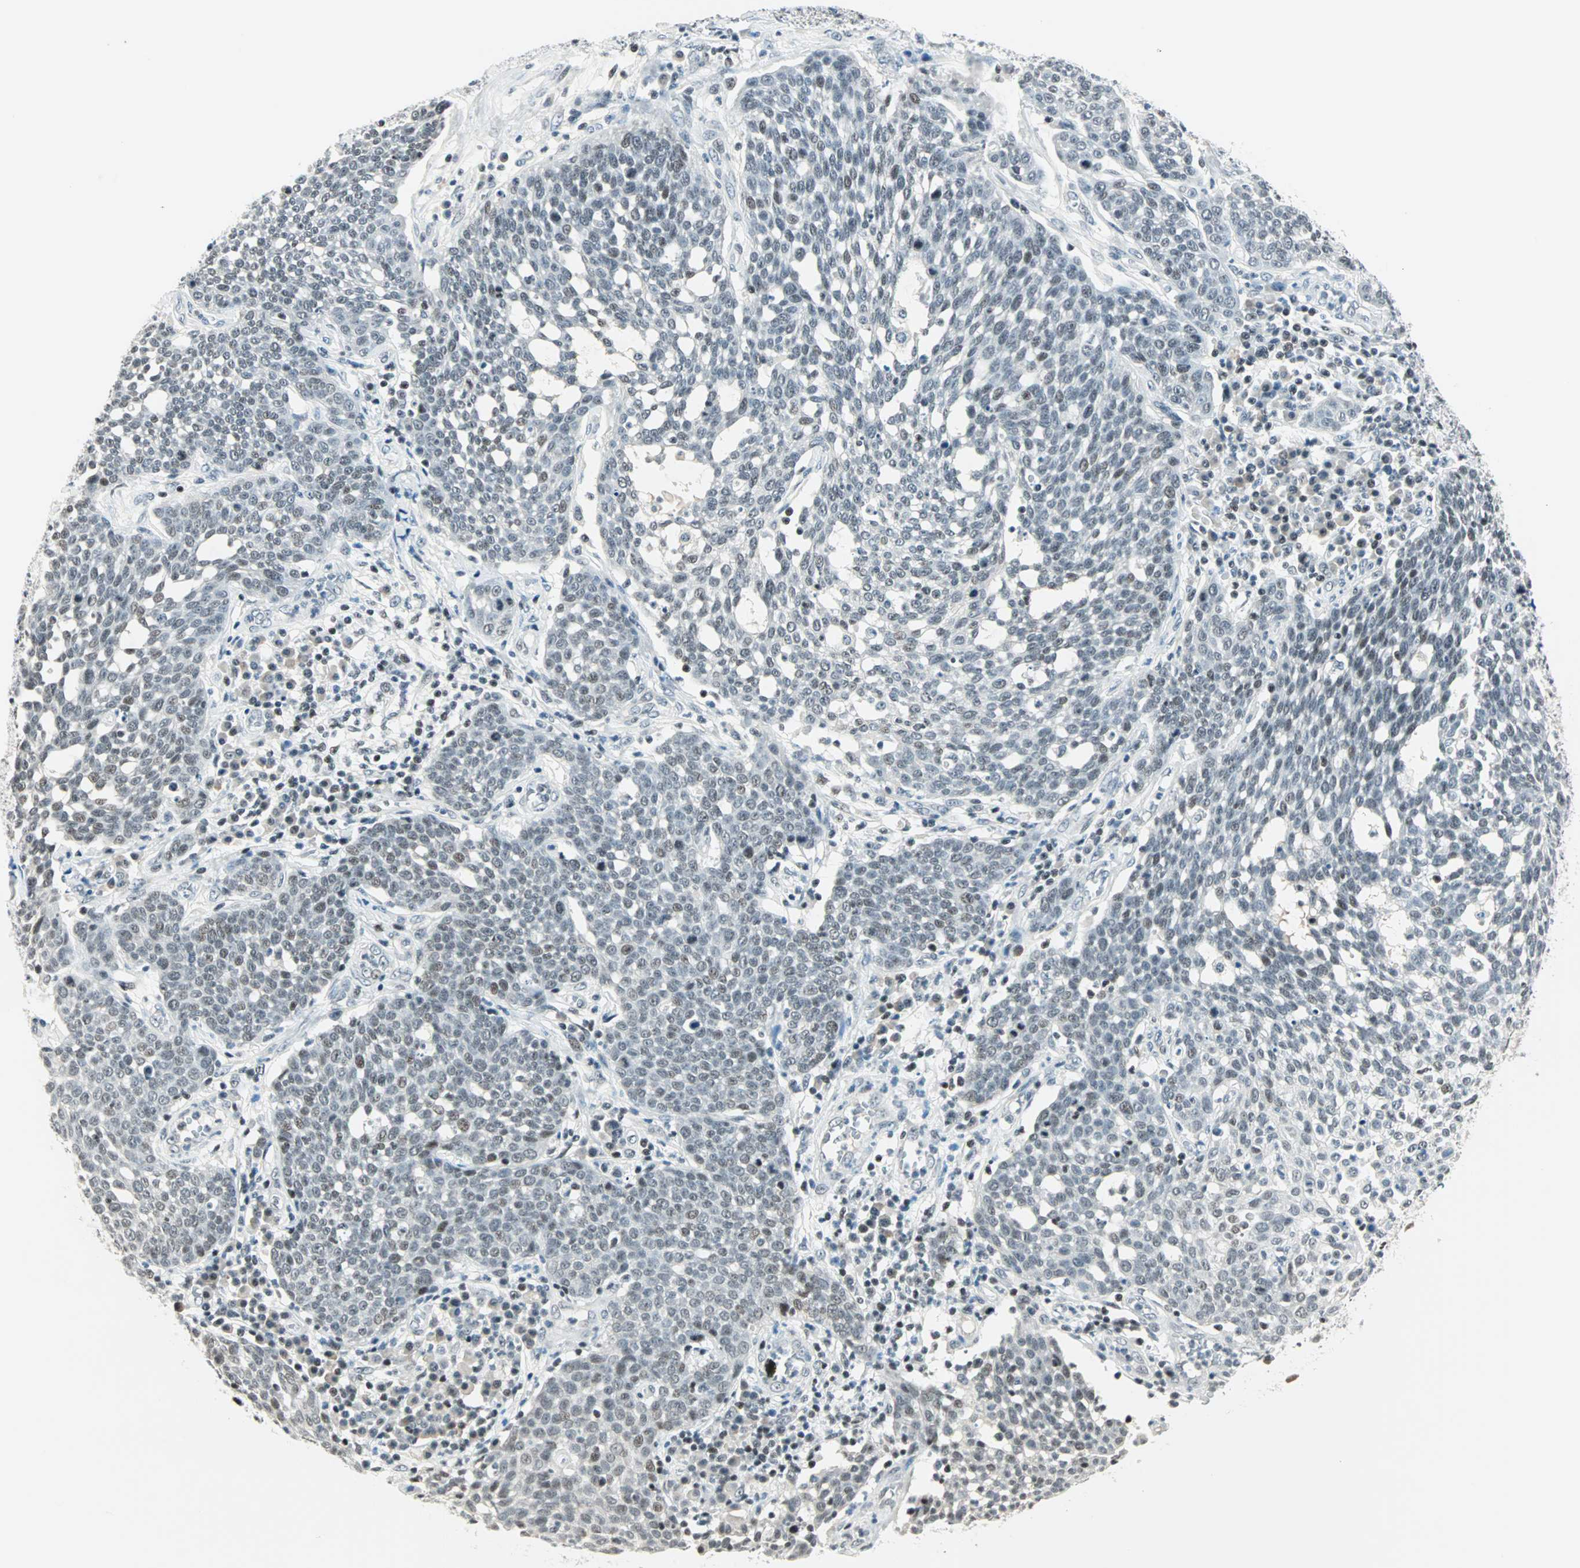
{"staining": {"intensity": "weak", "quantity": "25%-75%", "location": "nuclear"}, "tissue": "cervical cancer", "cell_type": "Tumor cells", "image_type": "cancer", "snomed": [{"axis": "morphology", "description": "Squamous cell carcinoma, NOS"}, {"axis": "topography", "description": "Cervix"}], "caption": "Human squamous cell carcinoma (cervical) stained for a protein (brown) displays weak nuclear positive positivity in about 25%-75% of tumor cells.", "gene": "SIN3A", "patient": {"sex": "female", "age": 34}}